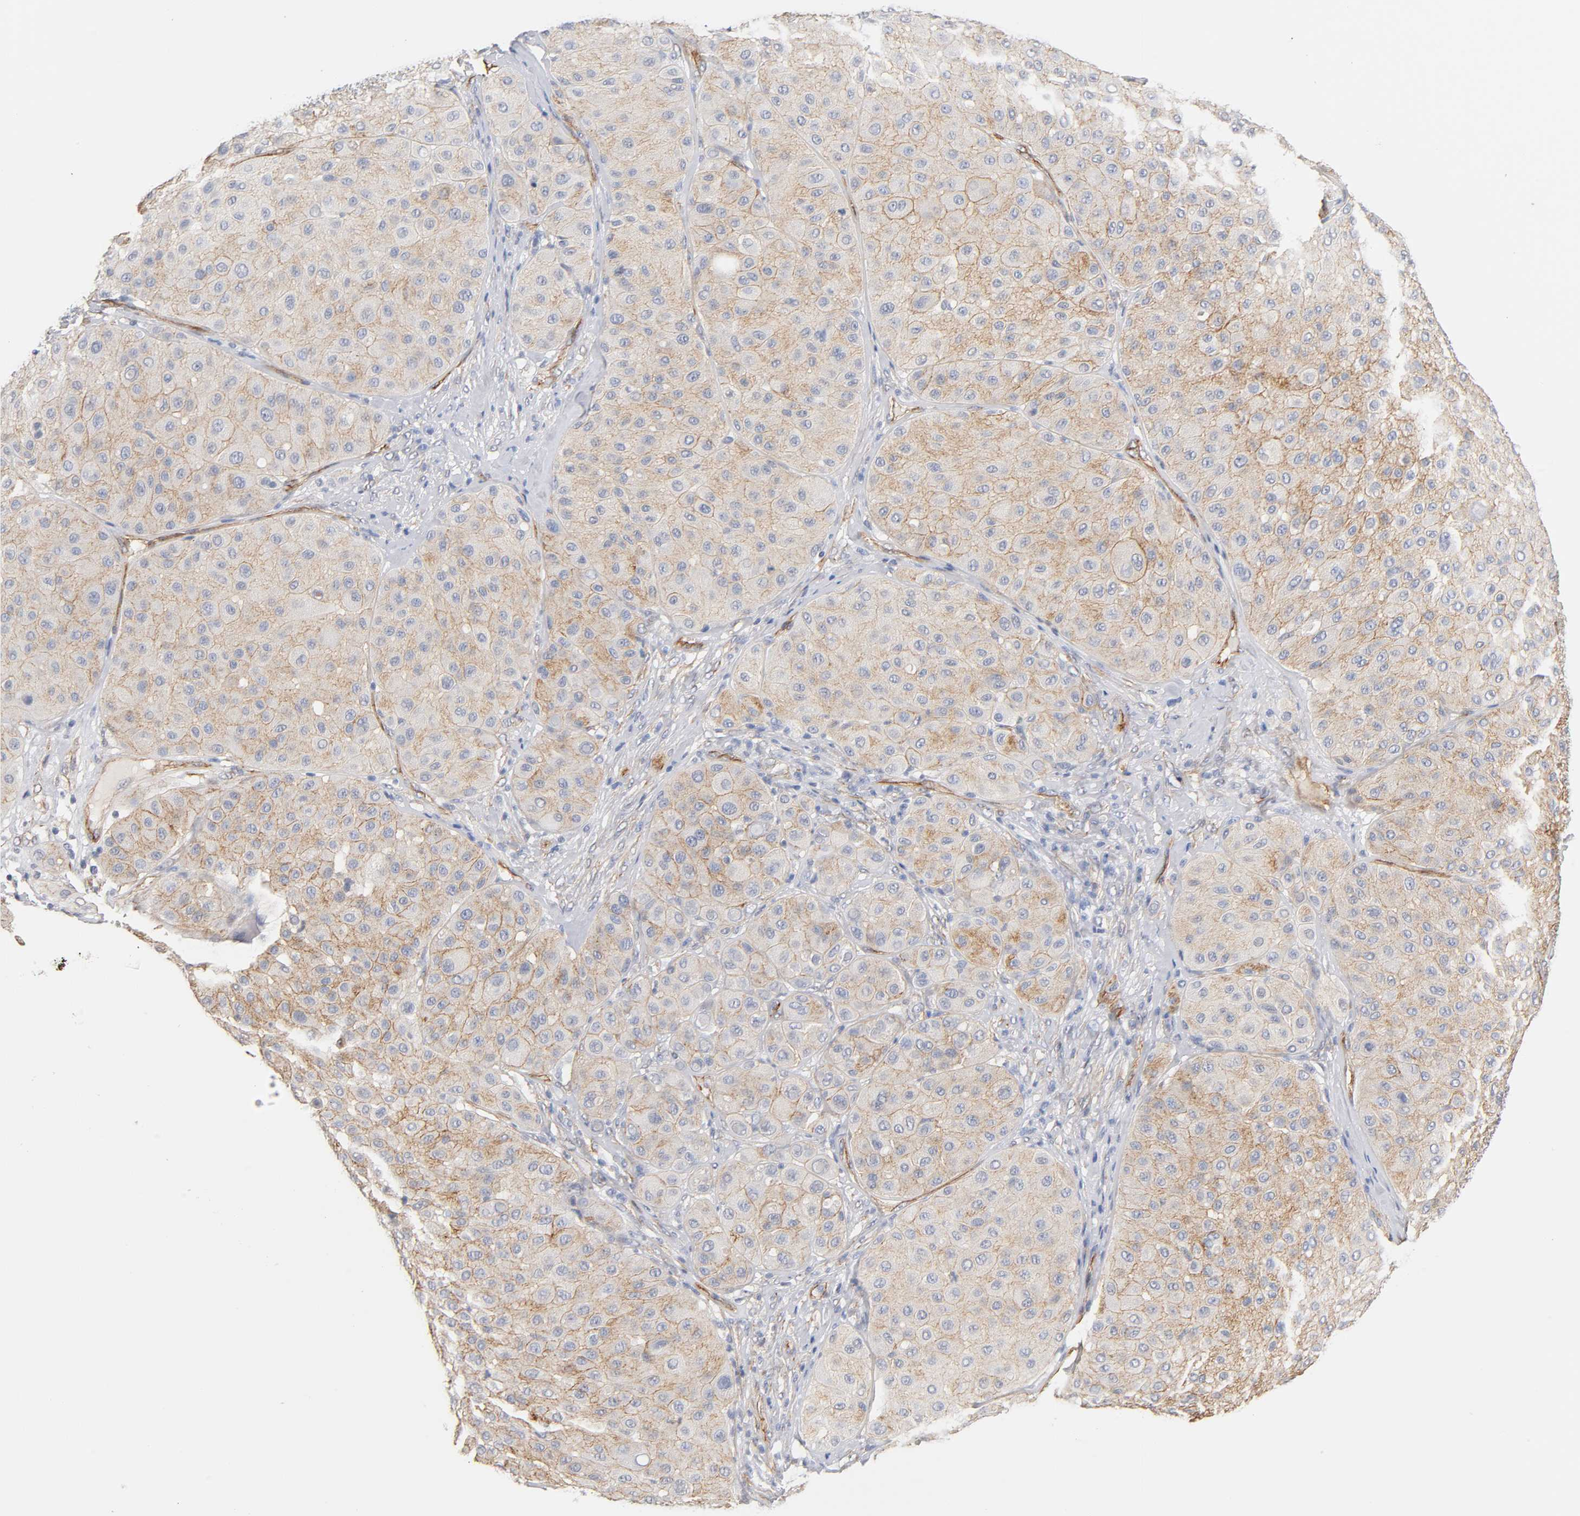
{"staining": {"intensity": "weak", "quantity": ">75%", "location": "cytoplasmic/membranous"}, "tissue": "melanoma", "cell_type": "Tumor cells", "image_type": "cancer", "snomed": [{"axis": "morphology", "description": "Normal tissue, NOS"}, {"axis": "morphology", "description": "Malignant melanoma, Metastatic site"}, {"axis": "topography", "description": "Skin"}], "caption": "Immunohistochemical staining of melanoma displays low levels of weak cytoplasmic/membranous staining in approximately >75% of tumor cells.", "gene": "SPTAN1", "patient": {"sex": "male", "age": 41}}